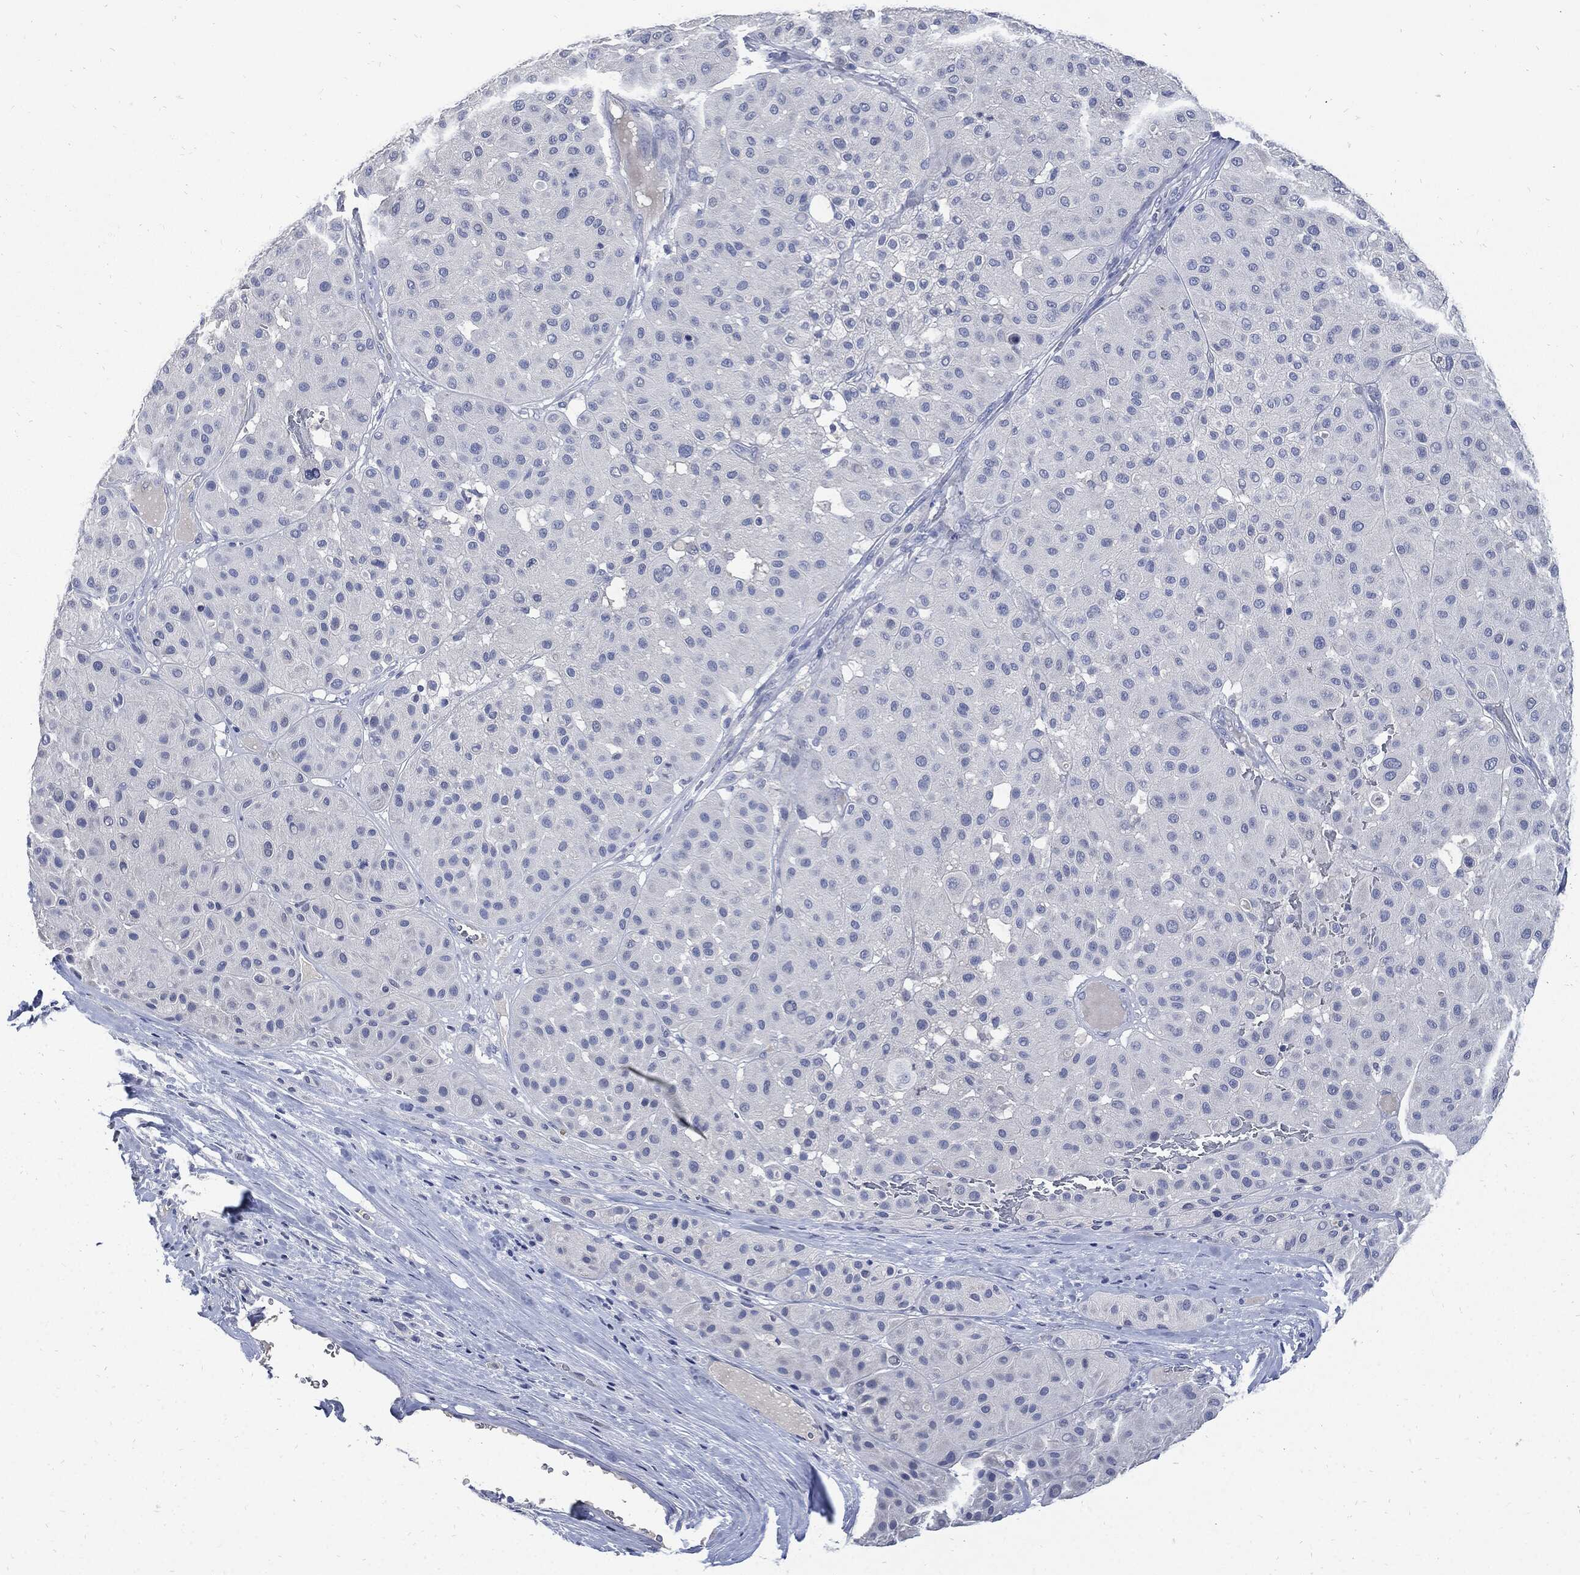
{"staining": {"intensity": "negative", "quantity": "none", "location": "none"}, "tissue": "melanoma", "cell_type": "Tumor cells", "image_type": "cancer", "snomed": [{"axis": "morphology", "description": "Malignant melanoma, Metastatic site"}, {"axis": "topography", "description": "Smooth muscle"}], "caption": "Human malignant melanoma (metastatic site) stained for a protein using immunohistochemistry shows no staining in tumor cells.", "gene": "CPE", "patient": {"sex": "male", "age": 41}}